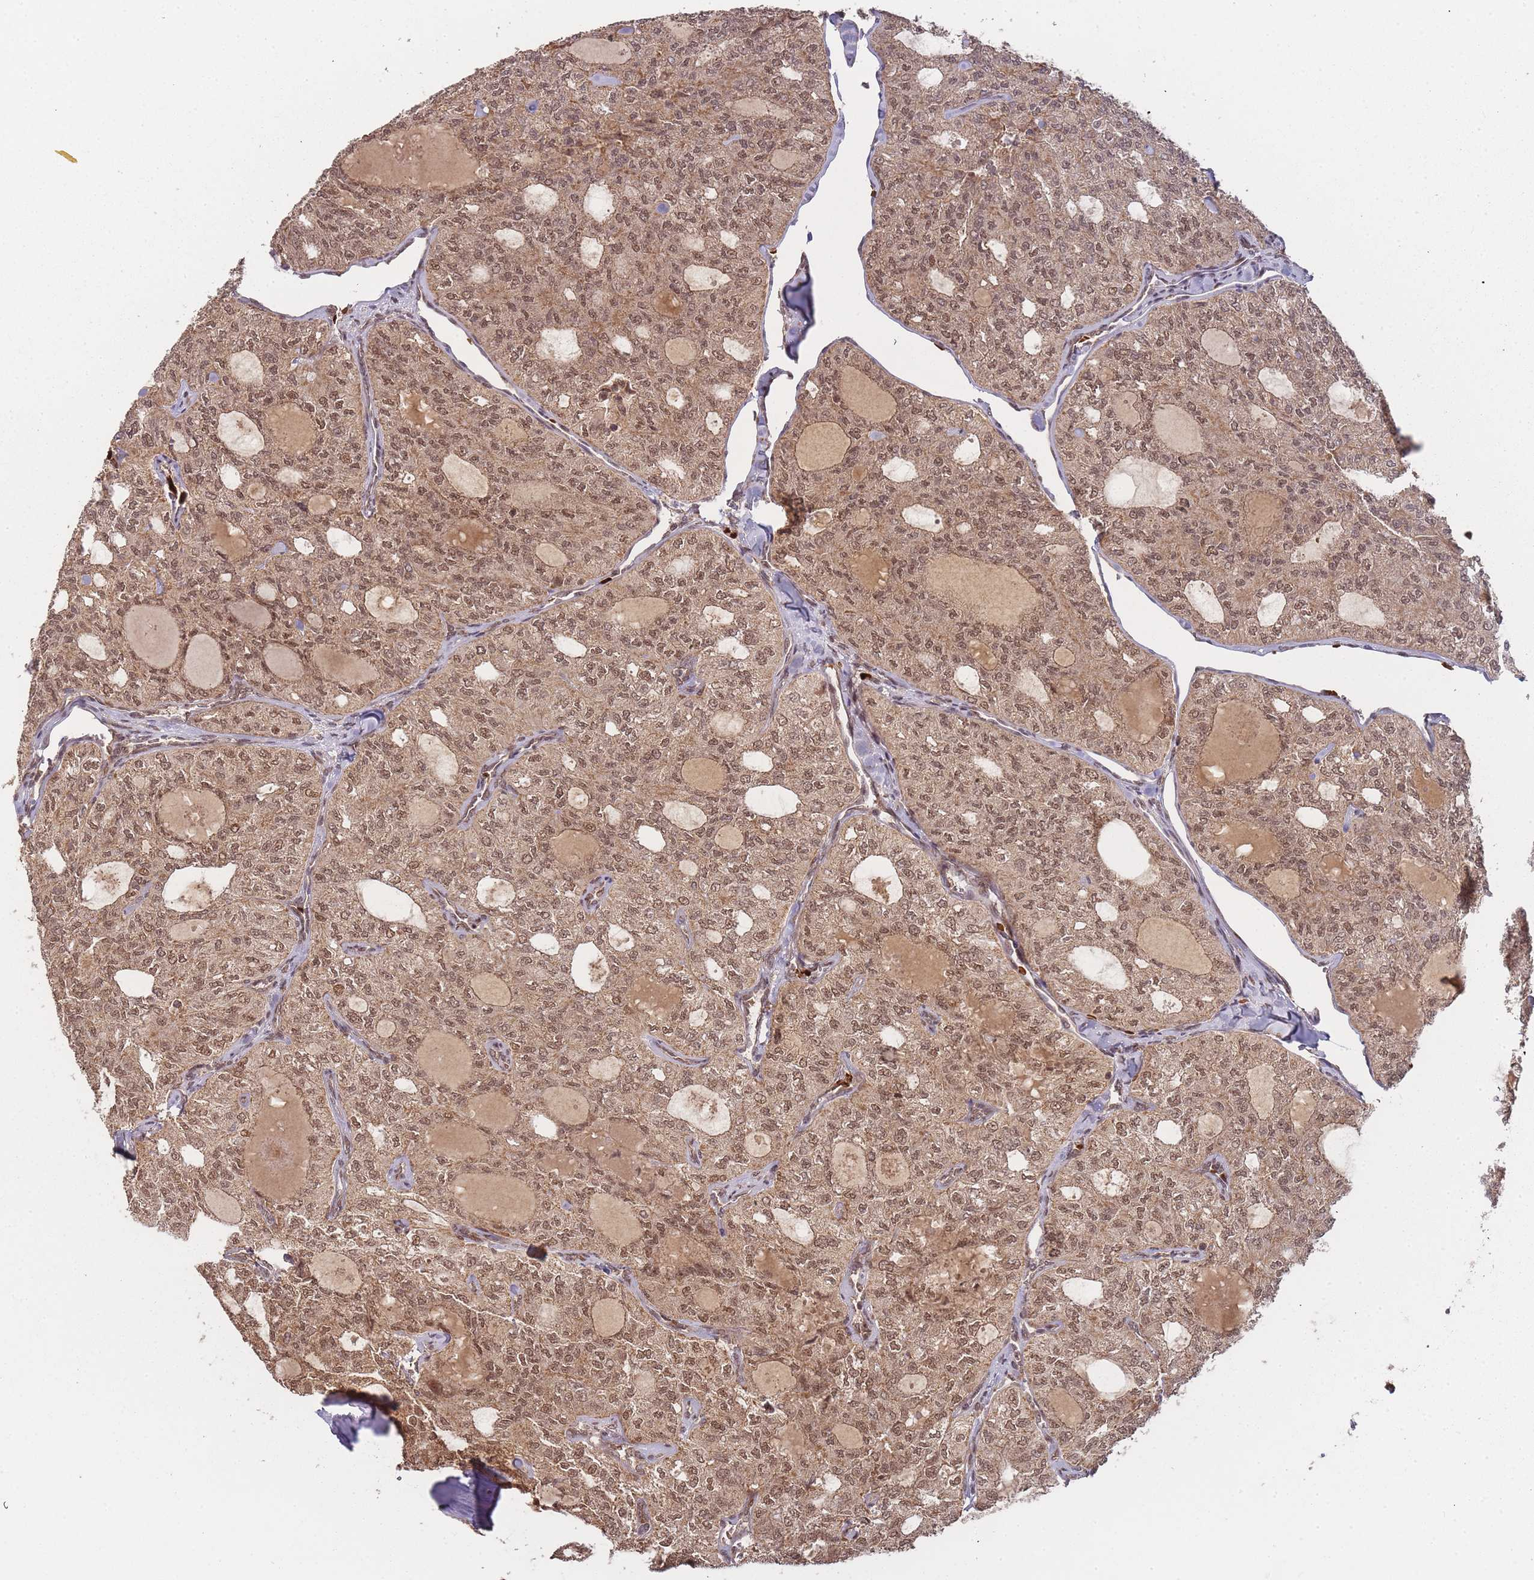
{"staining": {"intensity": "moderate", "quantity": ">75%", "location": "cytoplasmic/membranous,nuclear"}, "tissue": "thyroid cancer", "cell_type": "Tumor cells", "image_type": "cancer", "snomed": [{"axis": "morphology", "description": "Follicular adenoma carcinoma, NOS"}, {"axis": "topography", "description": "Thyroid gland"}], "caption": "Moderate cytoplasmic/membranous and nuclear staining is identified in about >75% of tumor cells in thyroid cancer (follicular adenoma carcinoma). The staining is performed using DAB brown chromogen to label protein expression. The nuclei are counter-stained blue using hematoxylin.", "gene": "ZNF497", "patient": {"sex": "male", "age": 75}}